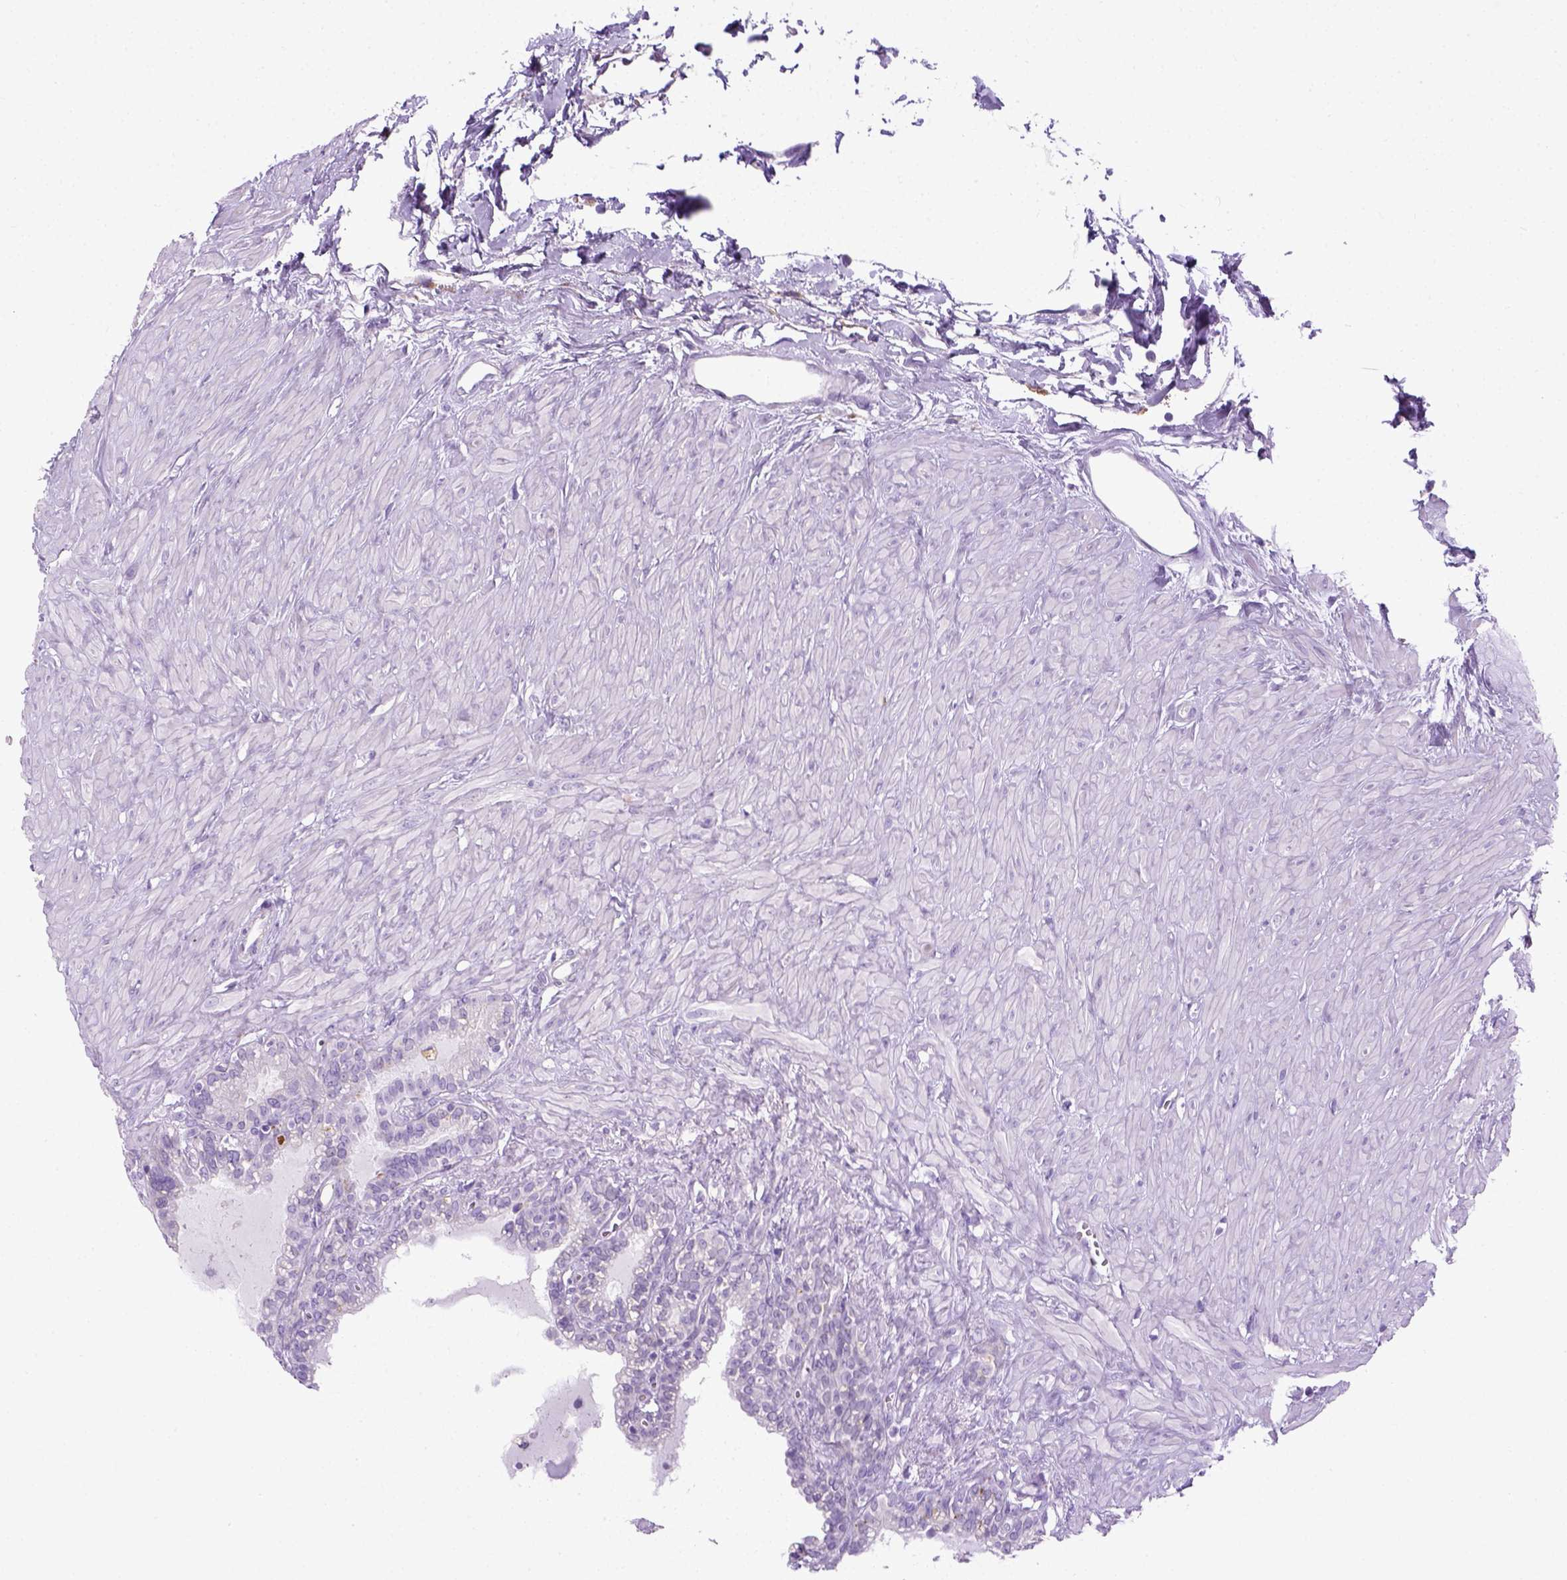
{"staining": {"intensity": "negative", "quantity": "none", "location": "none"}, "tissue": "seminal vesicle", "cell_type": "Glandular cells", "image_type": "normal", "snomed": [{"axis": "morphology", "description": "Normal tissue, NOS"}, {"axis": "morphology", "description": "Urothelial carcinoma, NOS"}, {"axis": "topography", "description": "Urinary bladder"}, {"axis": "topography", "description": "Seminal veicle"}], "caption": "Glandular cells show no significant protein expression in benign seminal vesicle. (Stains: DAB (3,3'-diaminobenzidine) IHC with hematoxylin counter stain, Microscopy: brightfield microscopy at high magnification).", "gene": "KRT71", "patient": {"sex": "male", "age": 76}}